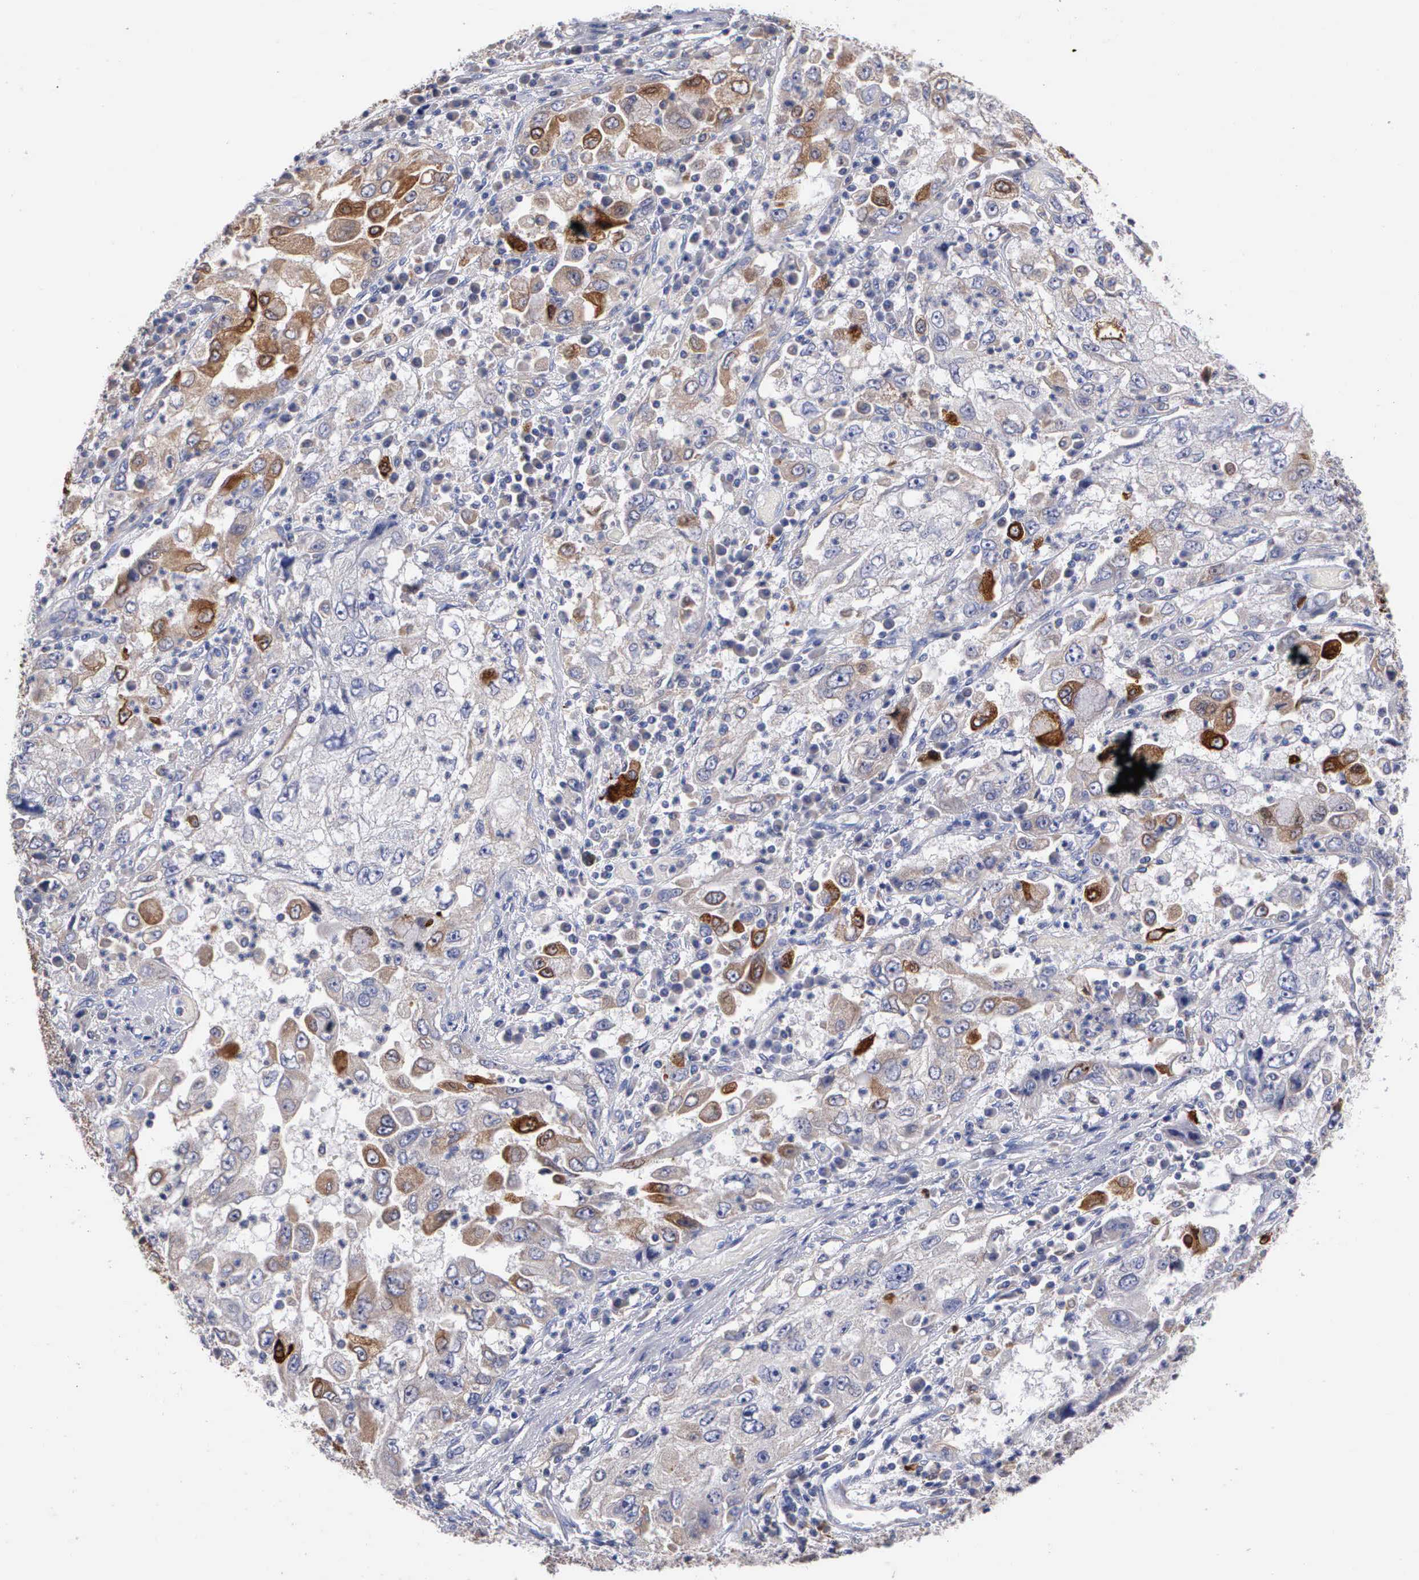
{"staining": {"intensity": "moderate", "quantity": "25%-75%", "location": "cytoplasmic/membranous"}, "tissue": "cervical cancer", "cell_type": "Tumor cells", "image_type": "cancer", "snomed": [{"axis": "morphology", "description": "Squamous cell carcinoma, NOS"}, {"axis": "topography", "description": "Cervix"}], "caption": "A photomicrograph of human cervical cancer (squamous cell carcinoma) stained for a protein reveals moderate cytoplasmic/membranous brown staining in tumor cells.", "gene": "PTGS2", "patient": {"sex": "female", "age": 36}}